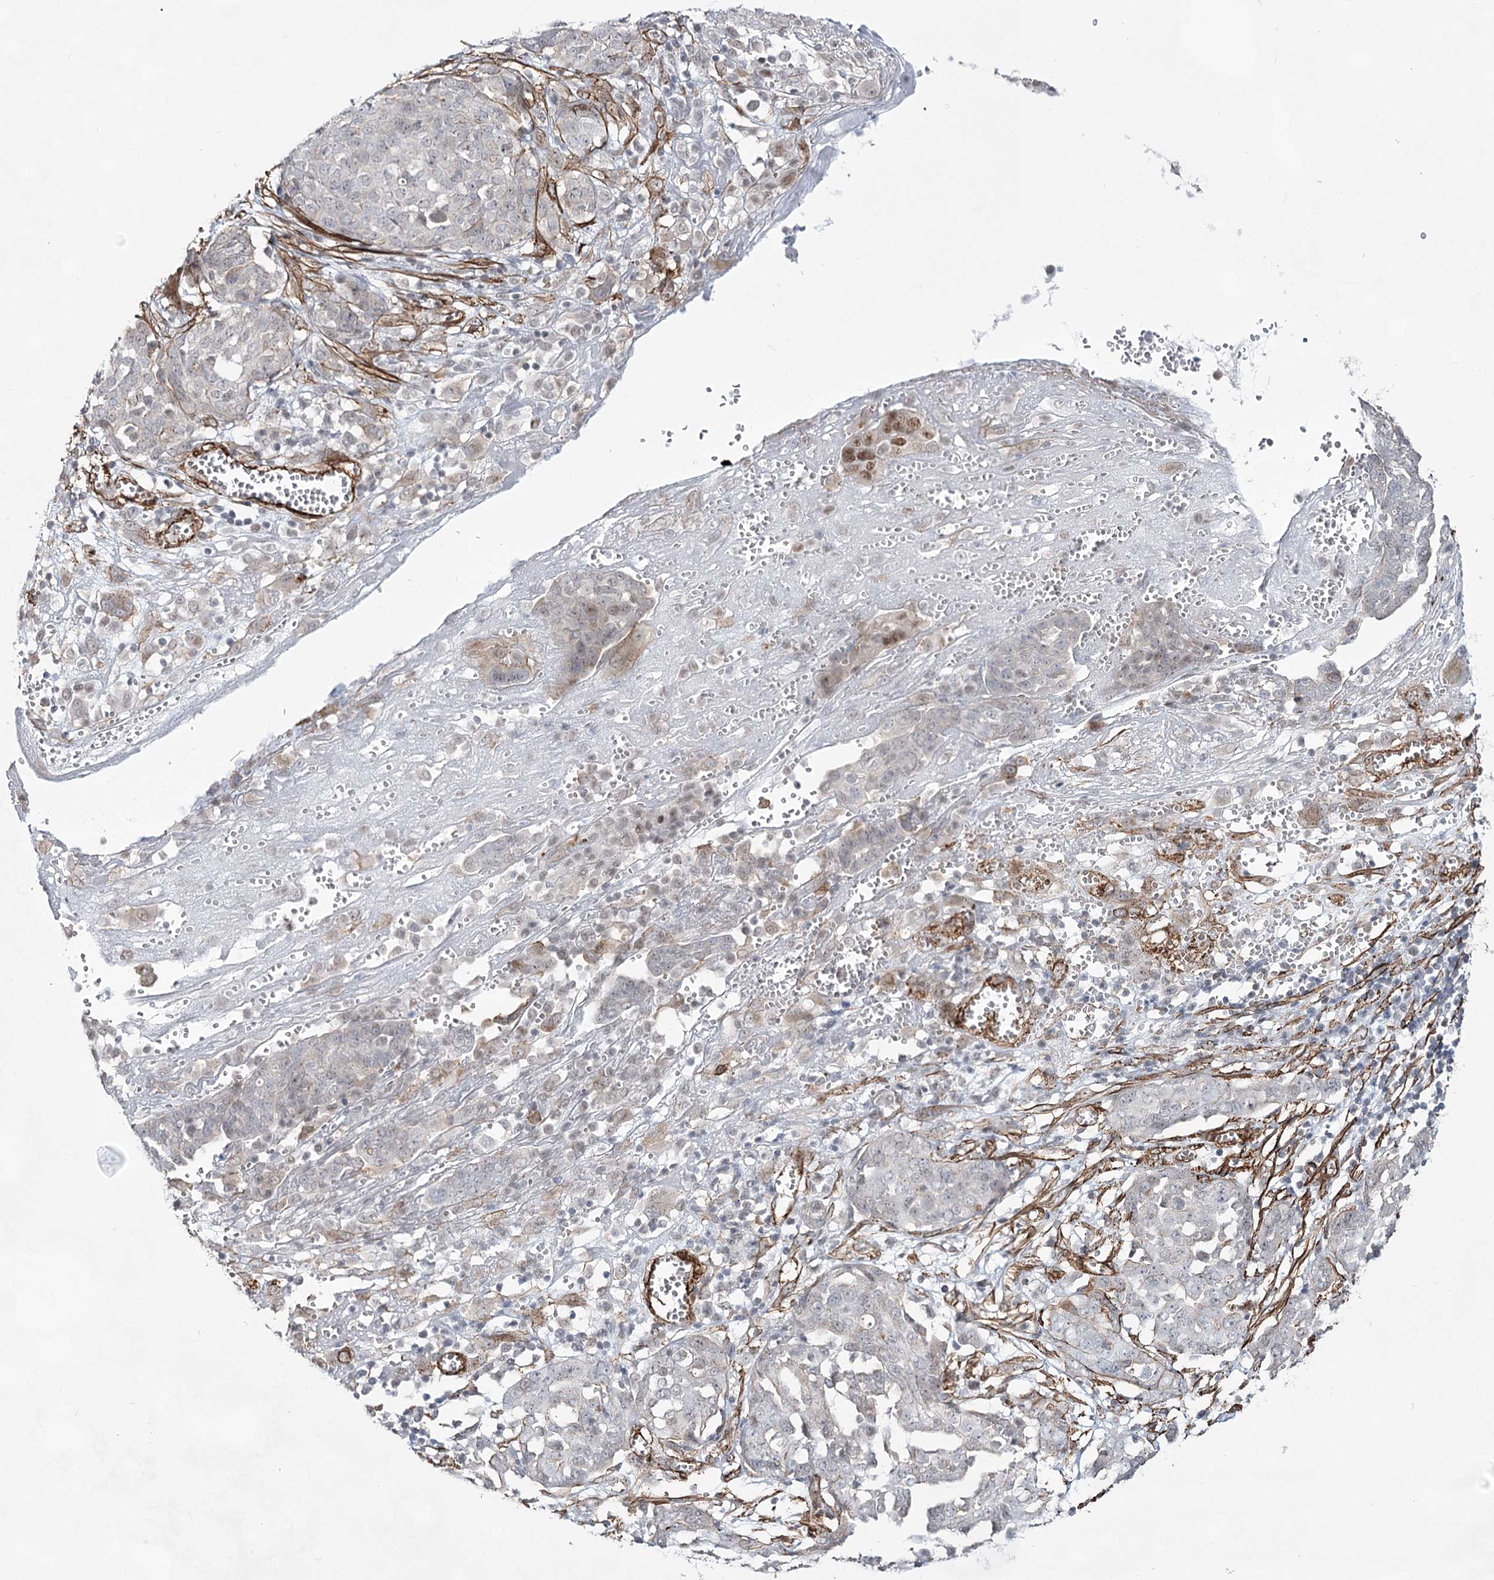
{"staining": {"intensity": "weak", "quantity": "<25%", "location": "nuclear"}, "tissue": "ovarian cancer", "cell_type": "Tumor cells", "image_type": "cancer", "snomed": [{"axis": "morphology", "description": "Cystadenocarcinoma, serous, NOS"}, {"axis": "topography", "description": "Soft tissue"}, {"axis": "topography", "description": "Ovary"}], "caption": "Immunohistochemical staining of human ovarian serous cystadenocarcinoma displays no significant expression in tumor cells. (DAB (3,3'-diaminobenzidine) immunohistochemistry (IHC), high magnification).", "gene": "CWF19L1", "patient": {"sex": "female", "age": 57}}